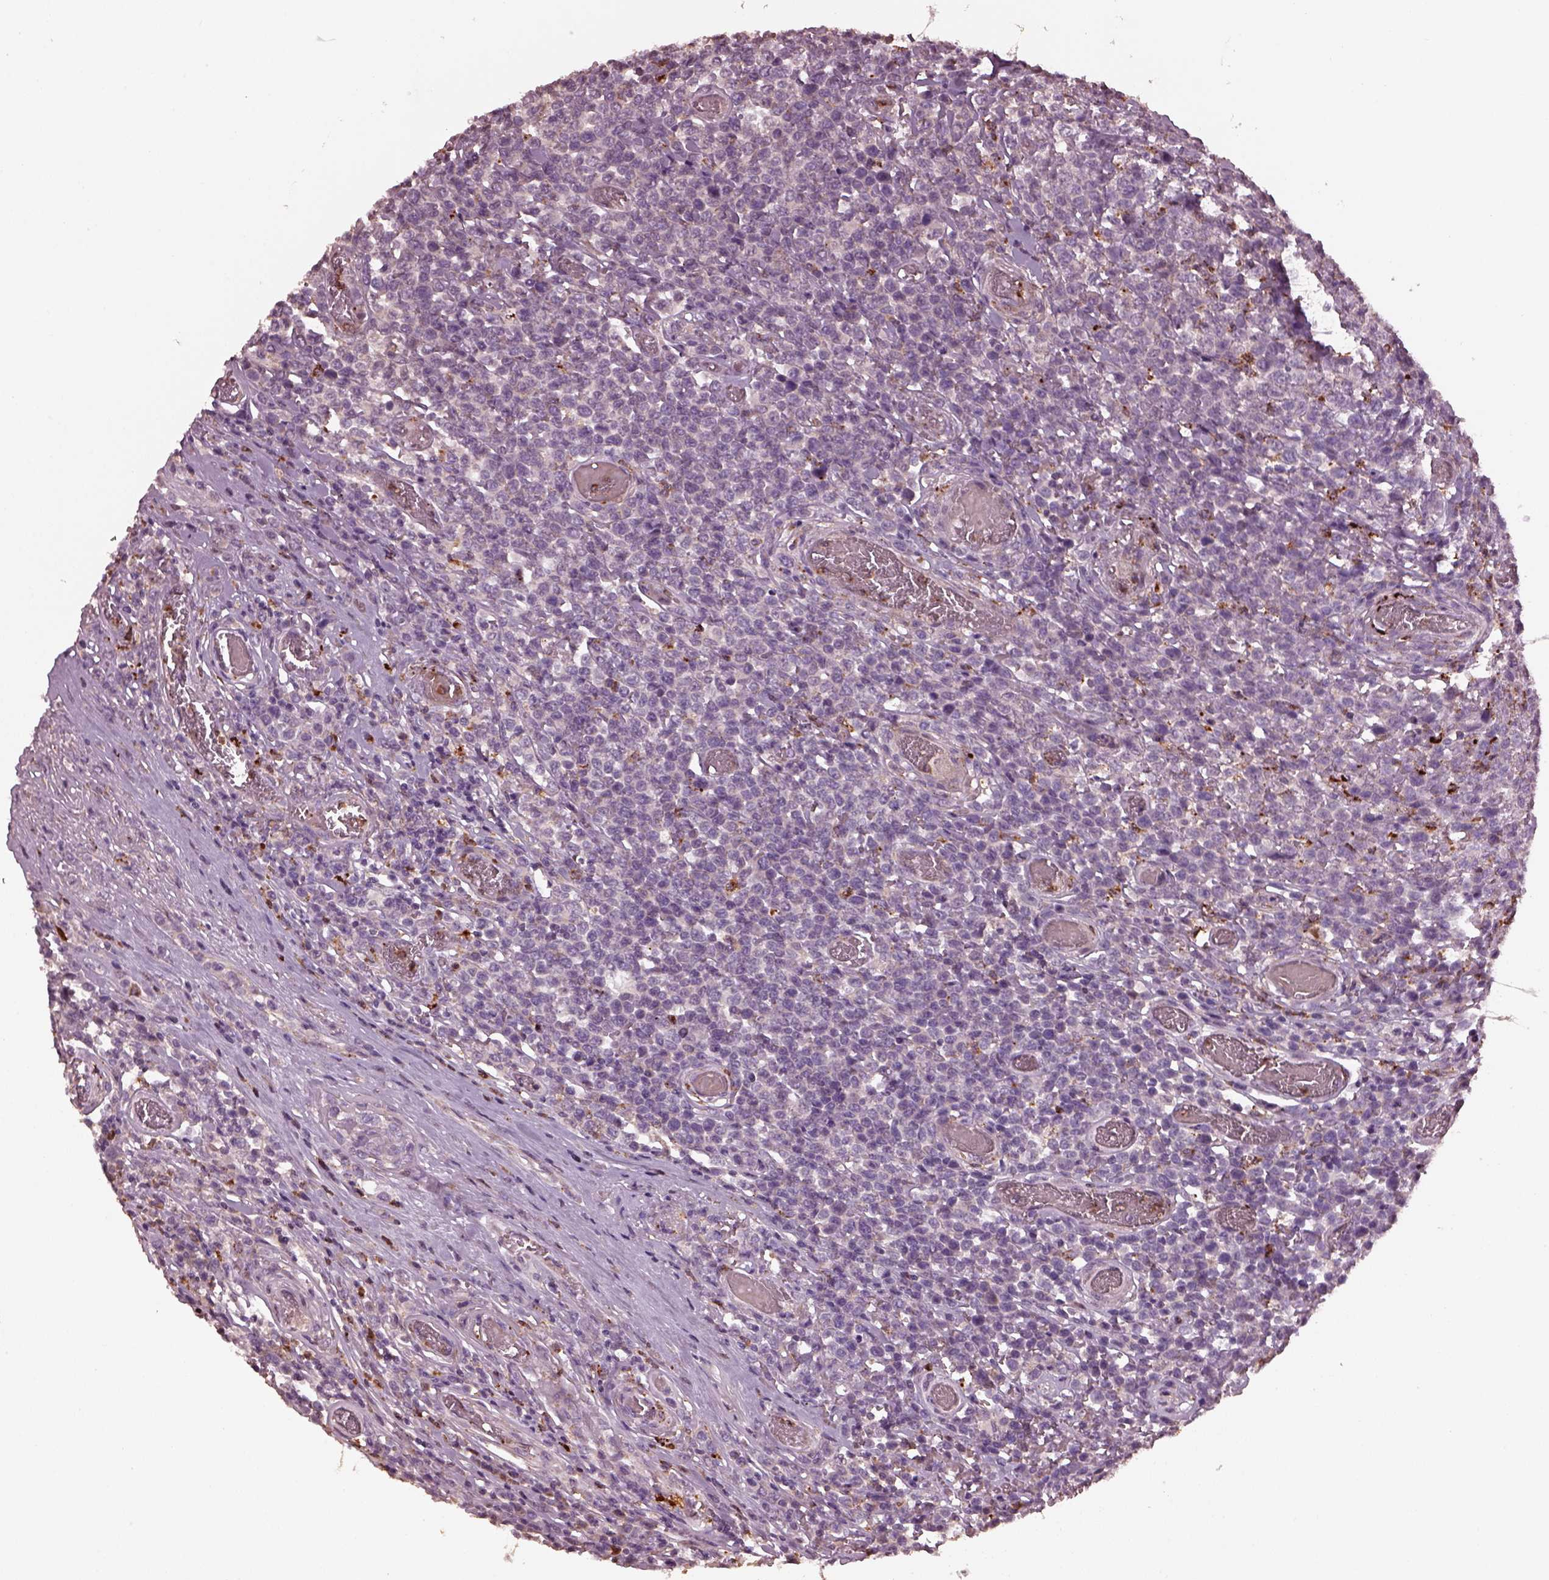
{"staining": {"intensity": "negative", "quantity": "none", "location": "none"}, "tissue": "lymphoma", "cell_type": "Tumor cells", "image_type": "cancer", "snomed": [{"axis": "morphology", "description": "Malignant lymphoma, non-Hodgkin's type, High grade"}, {"axis": "topography", "description": "Soft tissue"}], "caption": "IHC micrograph of neoplastic tissue: human high-grade malignant lymphoma, non-Hodgkin's type stained with DAB reveals no significant protein expression in tumor cells. (Brightfield microscopy of DAB IHC at high magnification).", "gene": "RUFY3", "patient": {"sex": "female", "age": 56}}